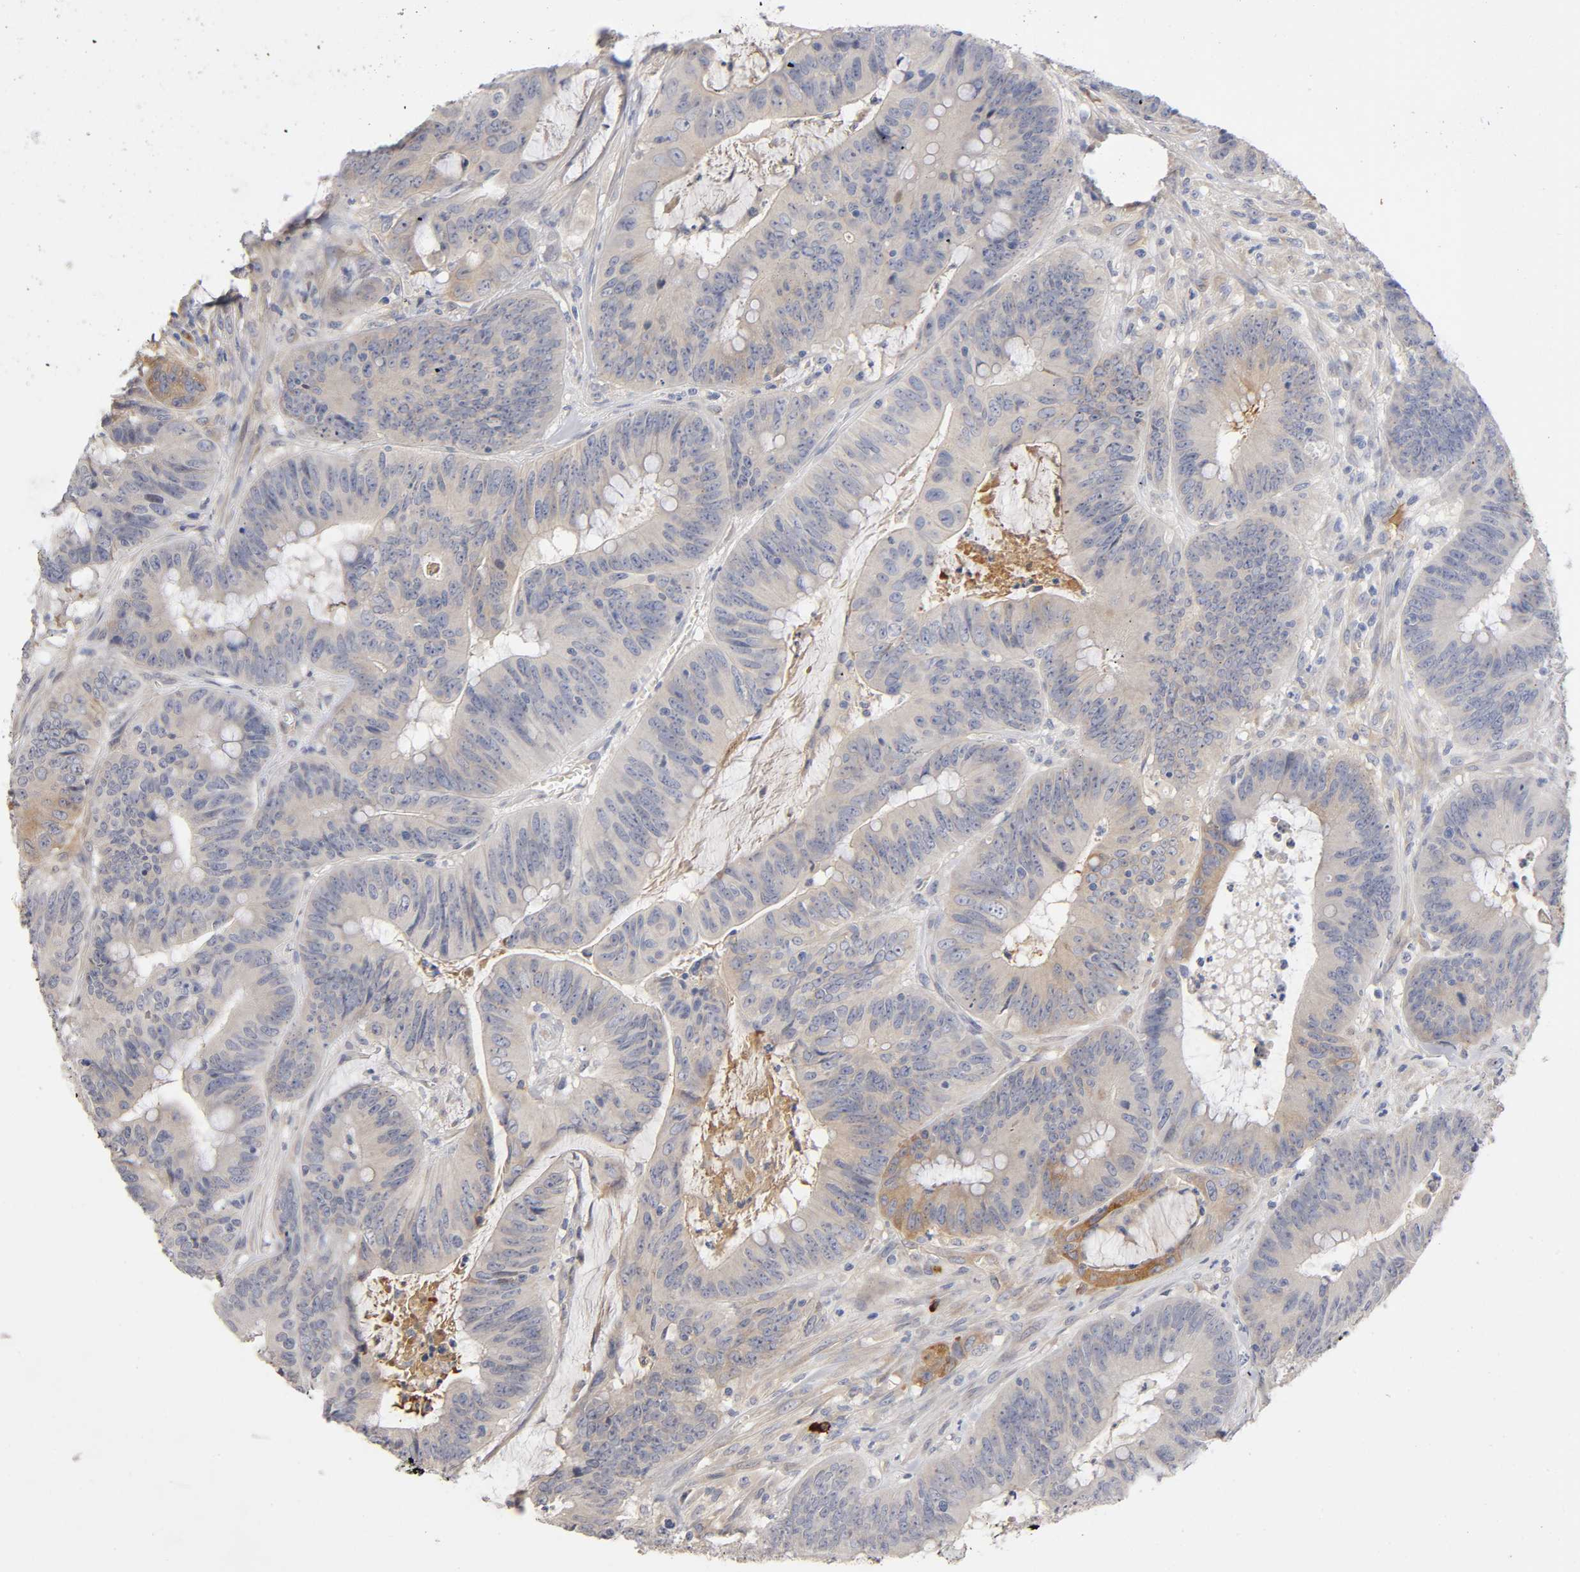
{"staining": {"intensity": "weak", "quantity": ">75%", "location": "cytoplasmic/membranous"}, "tissue": "colorectal cancer", "cell_type": "Tumor cells", "image_type": "cancer", "snomed": [{"axis": "morphology", "description": "Adenocarcinoma, NOS"}, {"axis": "topography", "description": "Colon"}], "caption": "Protein analysis of colorectal cancer tissue exhibits weak cytoplasmic/membranous staining in about >75% of tumor cells.", "gene": "NOVA1", "patient": {"sex": "male", "age": 45}}